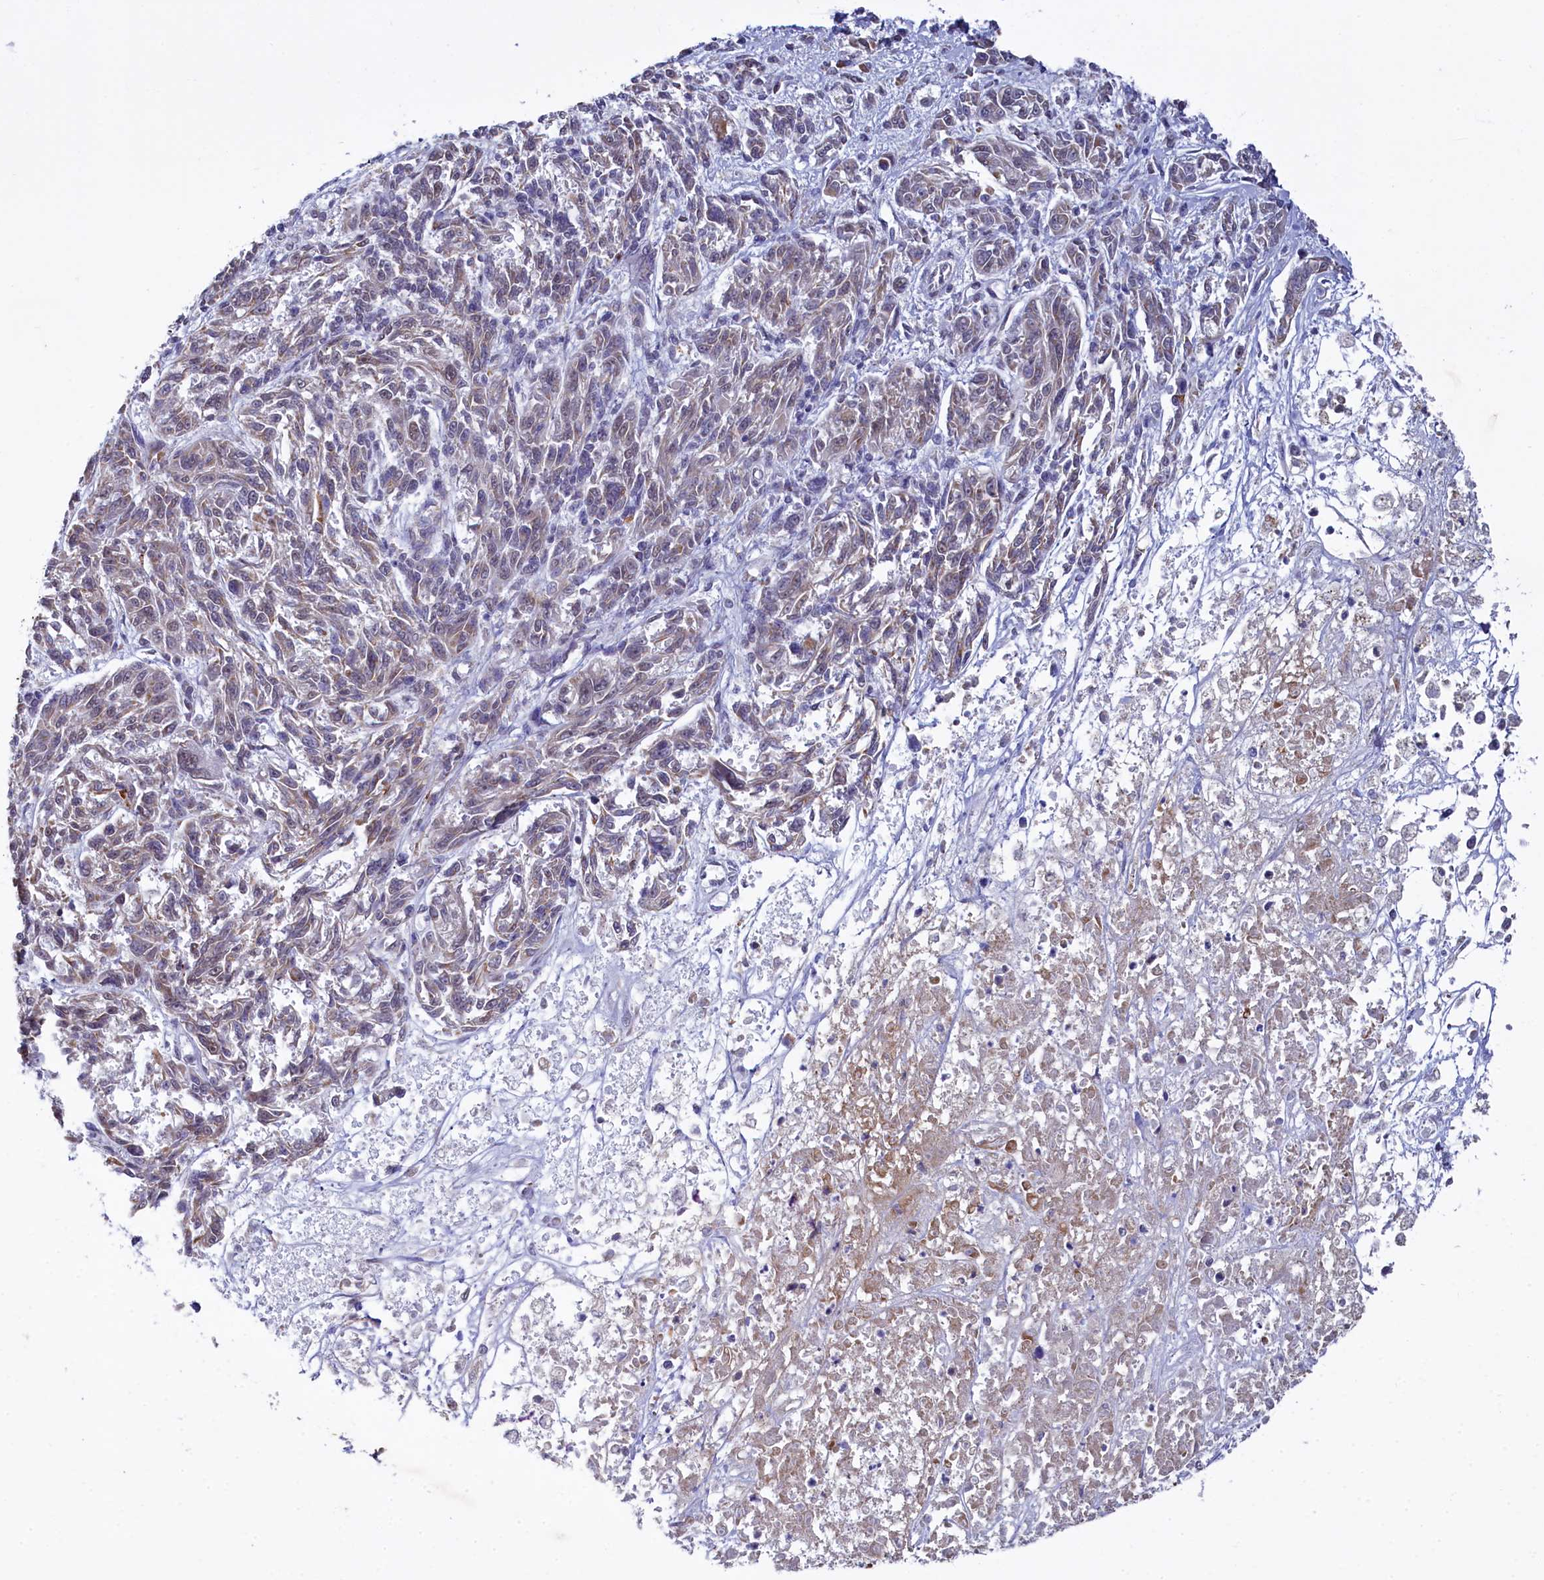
{"staining": {"intensity": "weak", "quantity": "25%-75%", "location": "cytoplasmic/membranous"}, "tissue": "melanoma", "cell_type": "Tumor cells", "image_type": "cancer", "snomed": [{"axis": "morphology", "description": "Malignant melanoma, NOS"}, {"axis": "topography", "description": "Skin"}], "caption": "An immunohistochemistry (IHC) histopathology image of neoplastic tissue is shown. Protein staining in brown labels weak cytoplasmic/membranous positivity in melanoma within tumor cells.", "gene": "PPHLN1", "patient": {"sex": "male", "age": 53}}